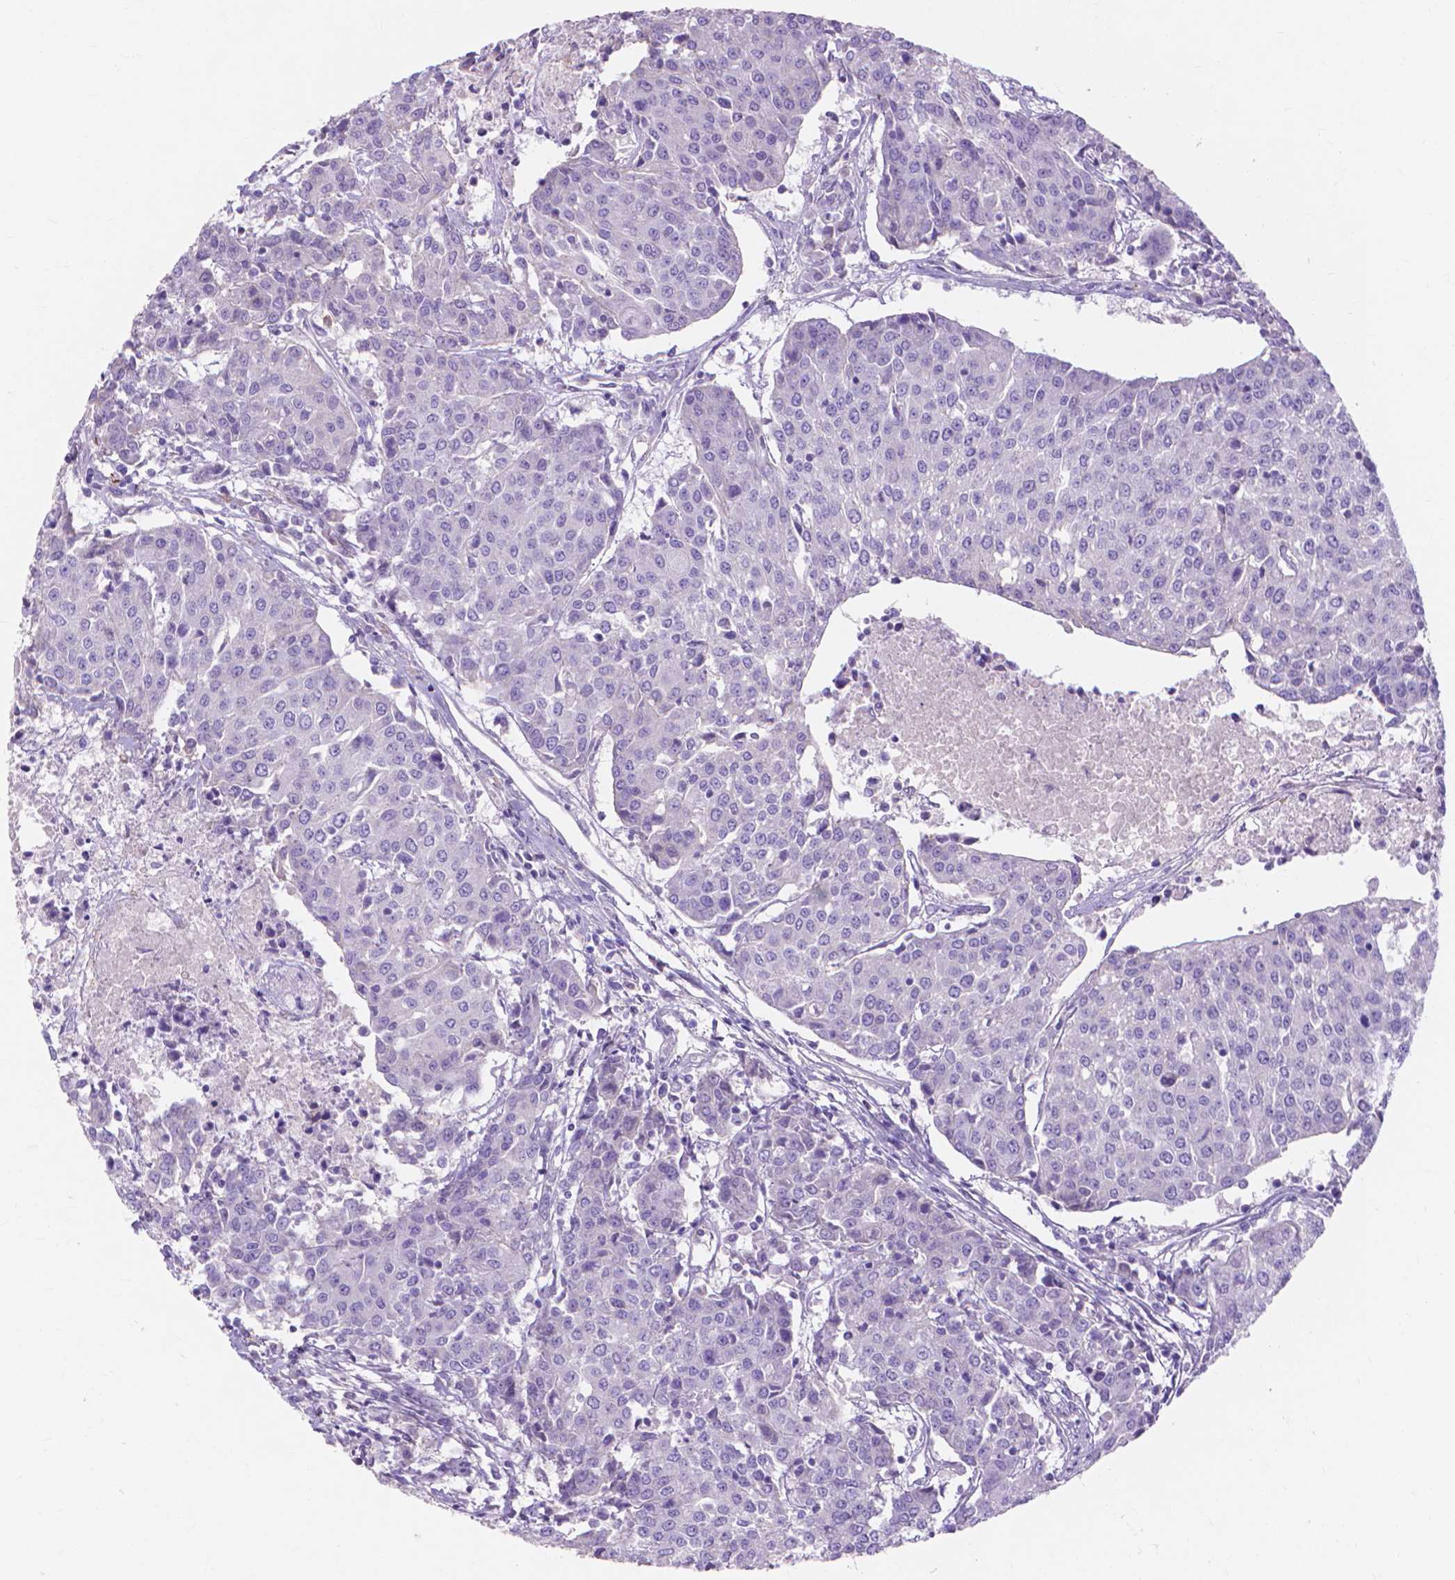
{"staining": {"intensity": "negative", "quantity": "none", "location": "none"}, "tissue": "urothelial cancer", "cell_type": "Tumor cells", "image_type": "cancer", "snomed": [{"axis": "morphology", "description": "Urothelial carcinoma, High grade"}, {"axis": "topography", "description": "Urinary bladder"}], "caption": "High-grade urothelial carcinoma was stained to show a protein in brown. There is no significant positivity in tumor cells. The staining was performed using DAB (3,3'-diaminobenzidine) to visualize the protein expression in brown, while the nuclei were stained in blue with hematoxylin (Magnification: 20x).", "gene": "MBLAC1", "patient": {"sex": "female", "age": 85}}